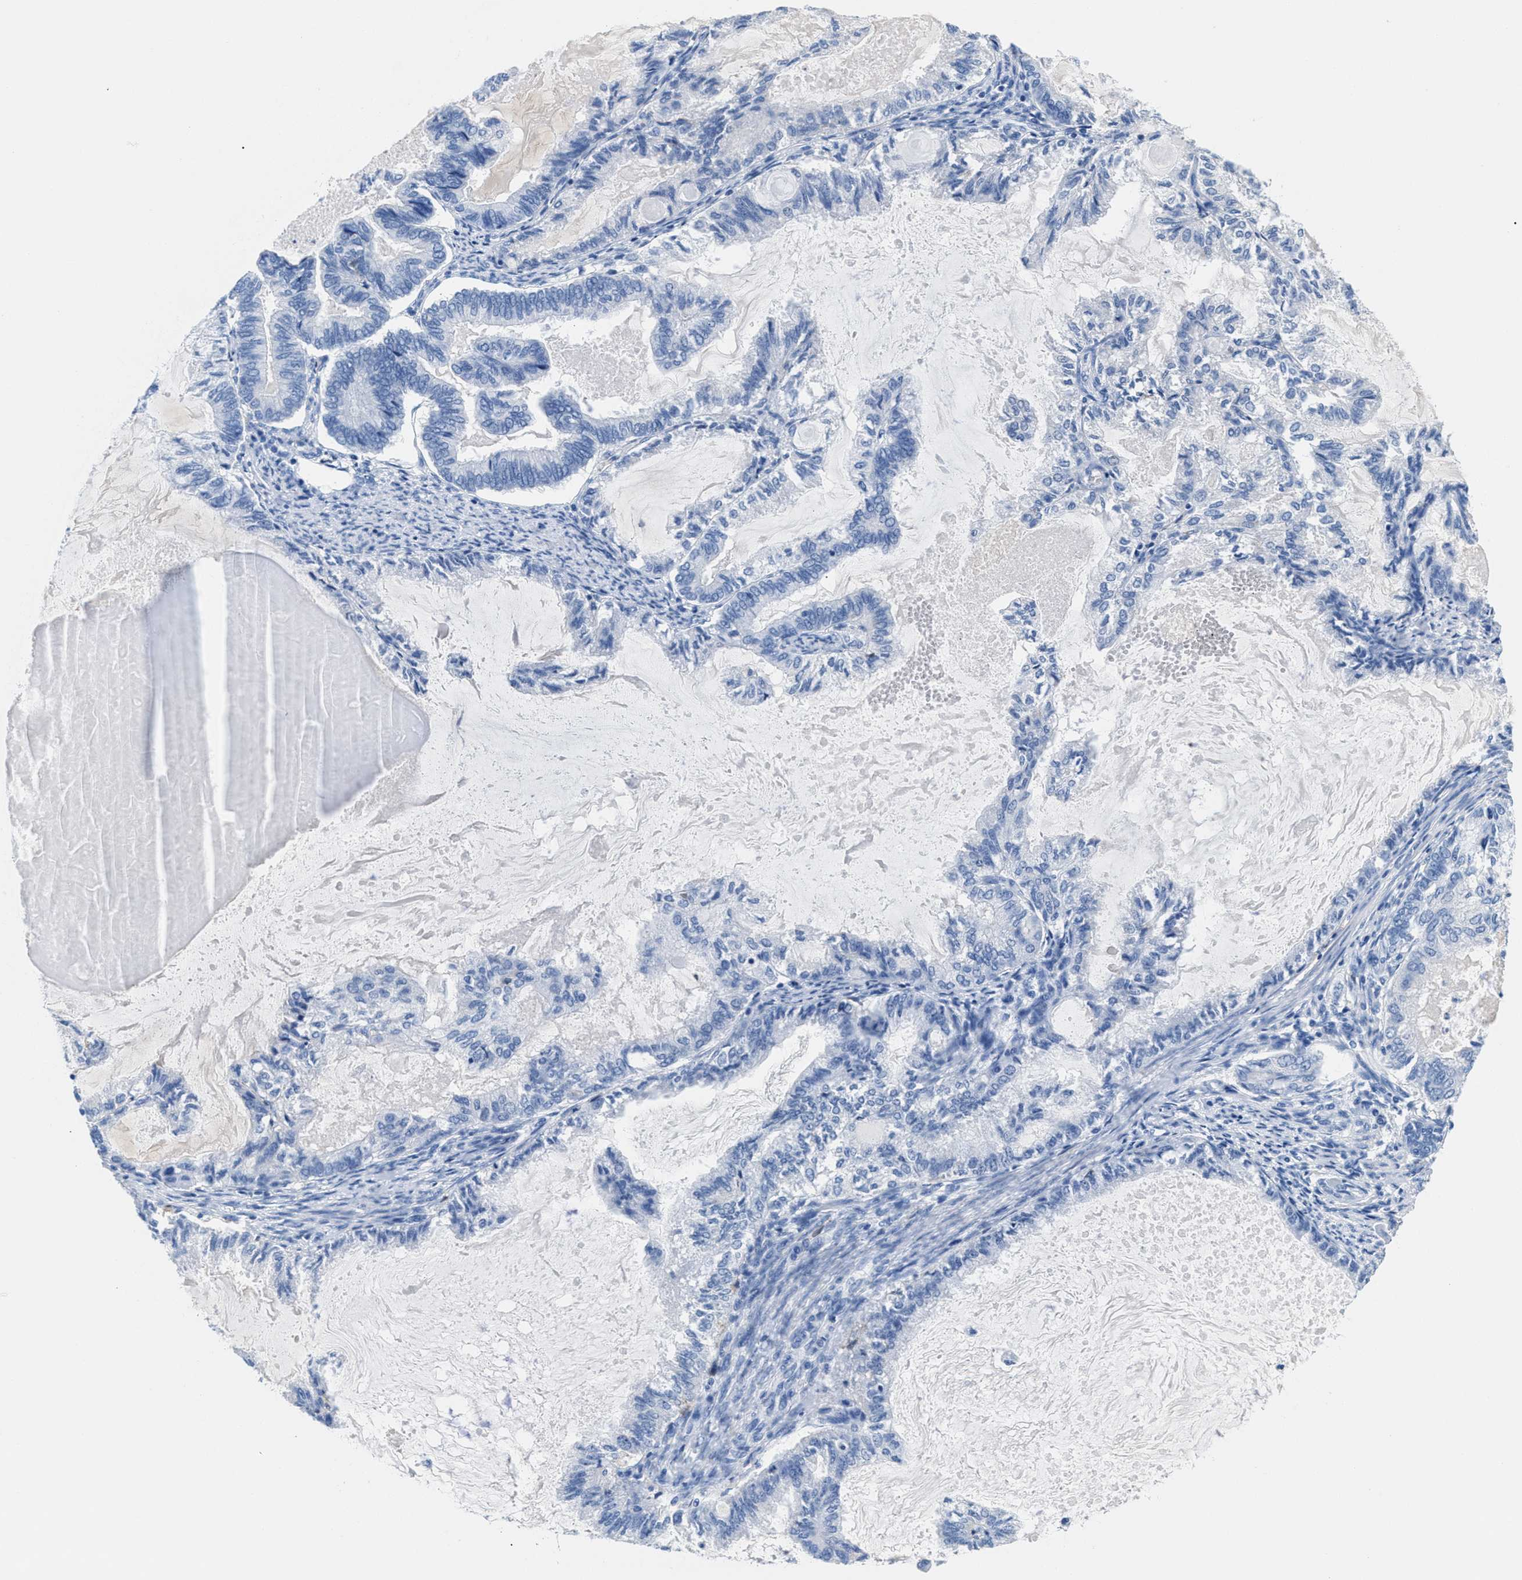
{"staining": {"intensity": "negative", "quantity": "none", "location": "none"}, "tissue": "endometrial cancer", "cell_type": "Tumor cells", "image_type": "cancer", "snomed": [{"axis": "morphology", "description": "Adenocarcinoma, NOS"}, {"axis": "topography", "description": "Endometrium"}], "caption": "IHC image of neoplastic tissue: endometrial adenocarcinoma stained with DAB (3,3'-diaminobenzidine) demonstrates no significant protein expression in tumor cells.", "gene": "SLFN13", "patient": {"sex": "female", "age": 86}}